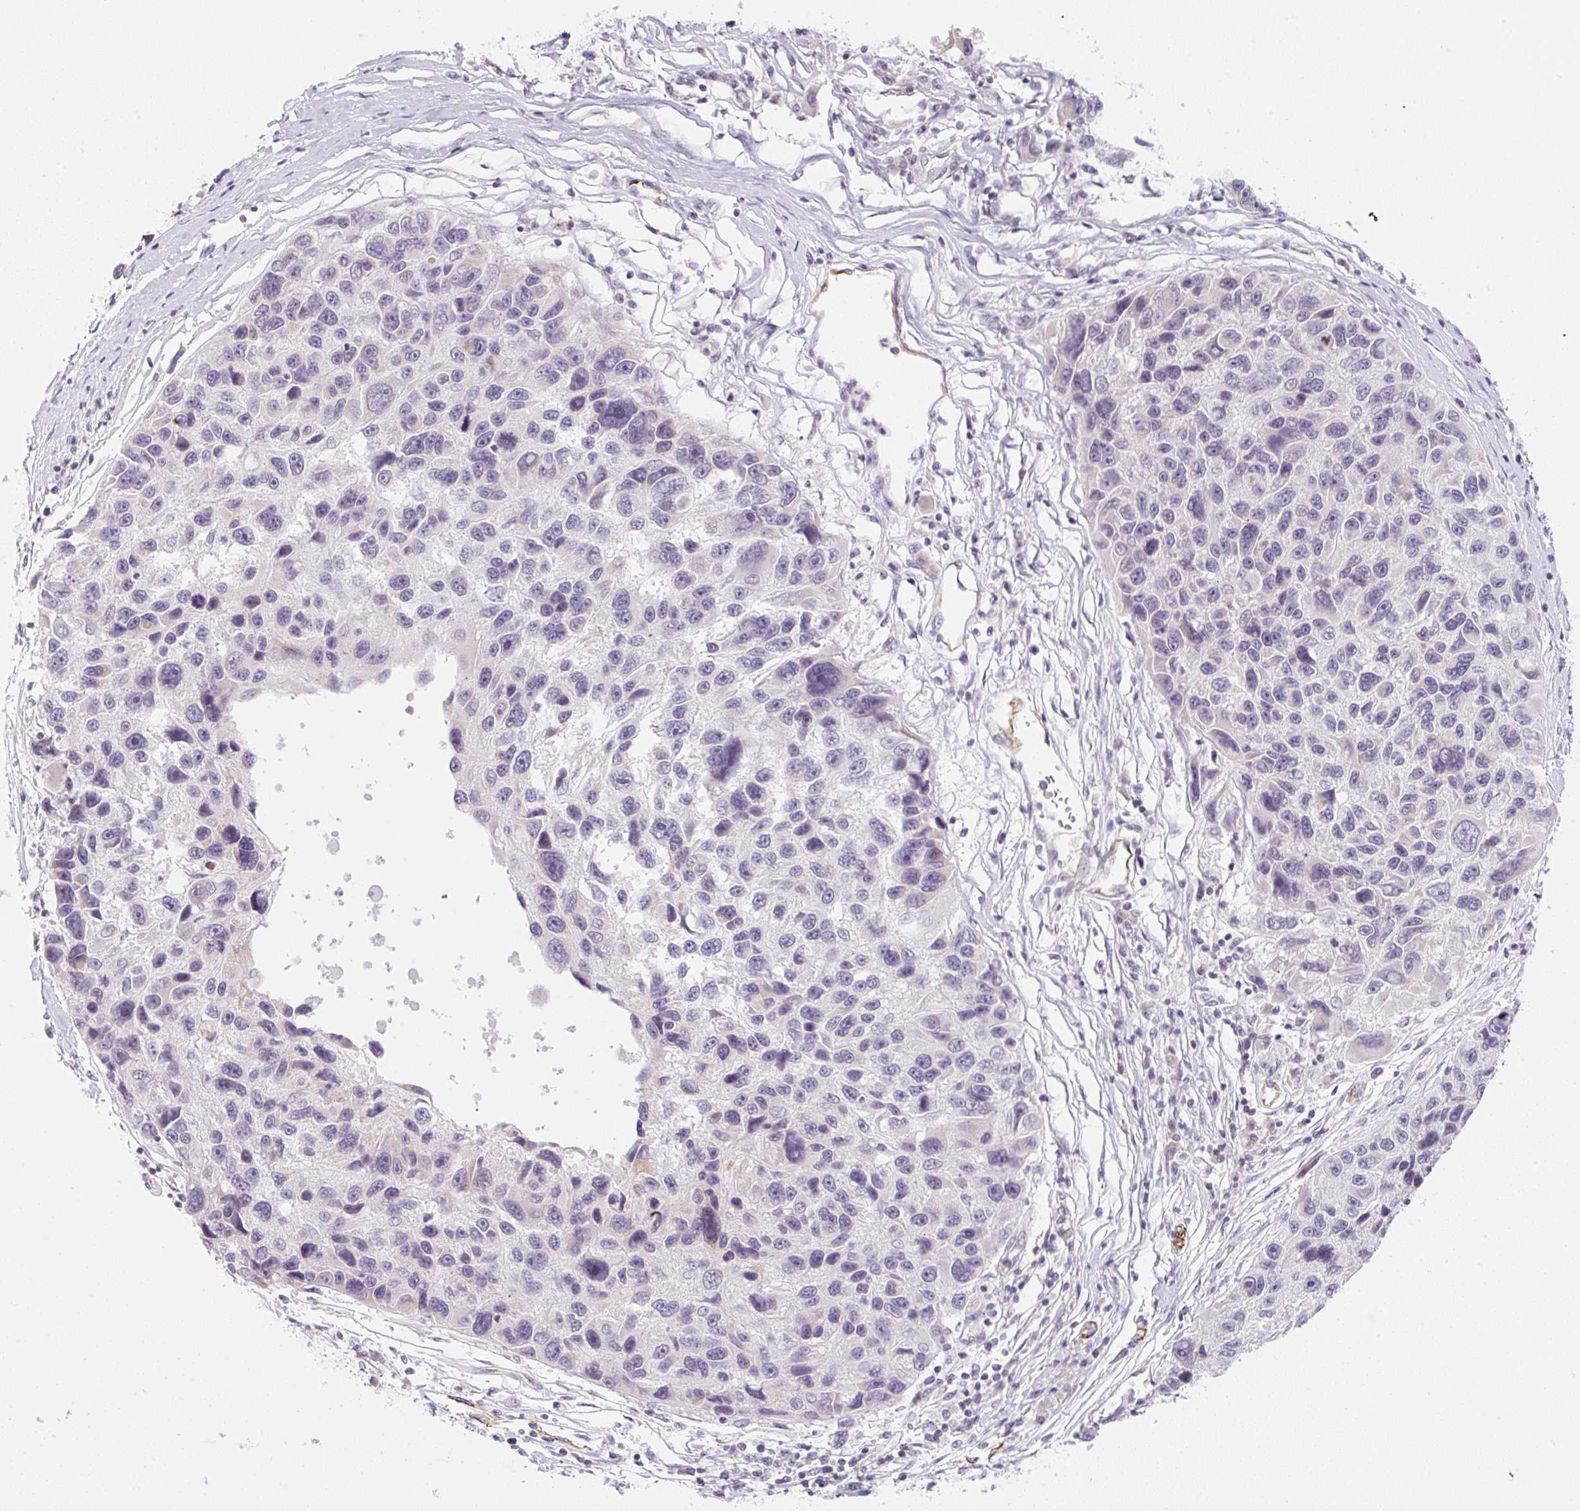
{"staining": {"intensity": "negative", "quantity": "none", "location": "none"}, "tissue": "melanoma", "cell_type": "Tumor cells", "image_type": "cancer", "snomed": [{"axis": "morphology", "description": "Malignant melanoma, NOS"}, {"axis": "topography", "description": "Skin"}], "caption": "Immunohistochemistry of melanoma reveals no positivity in tumor cells.", "gene": "CASKIN1", "patient": {"sex": "male", "age": 53}}